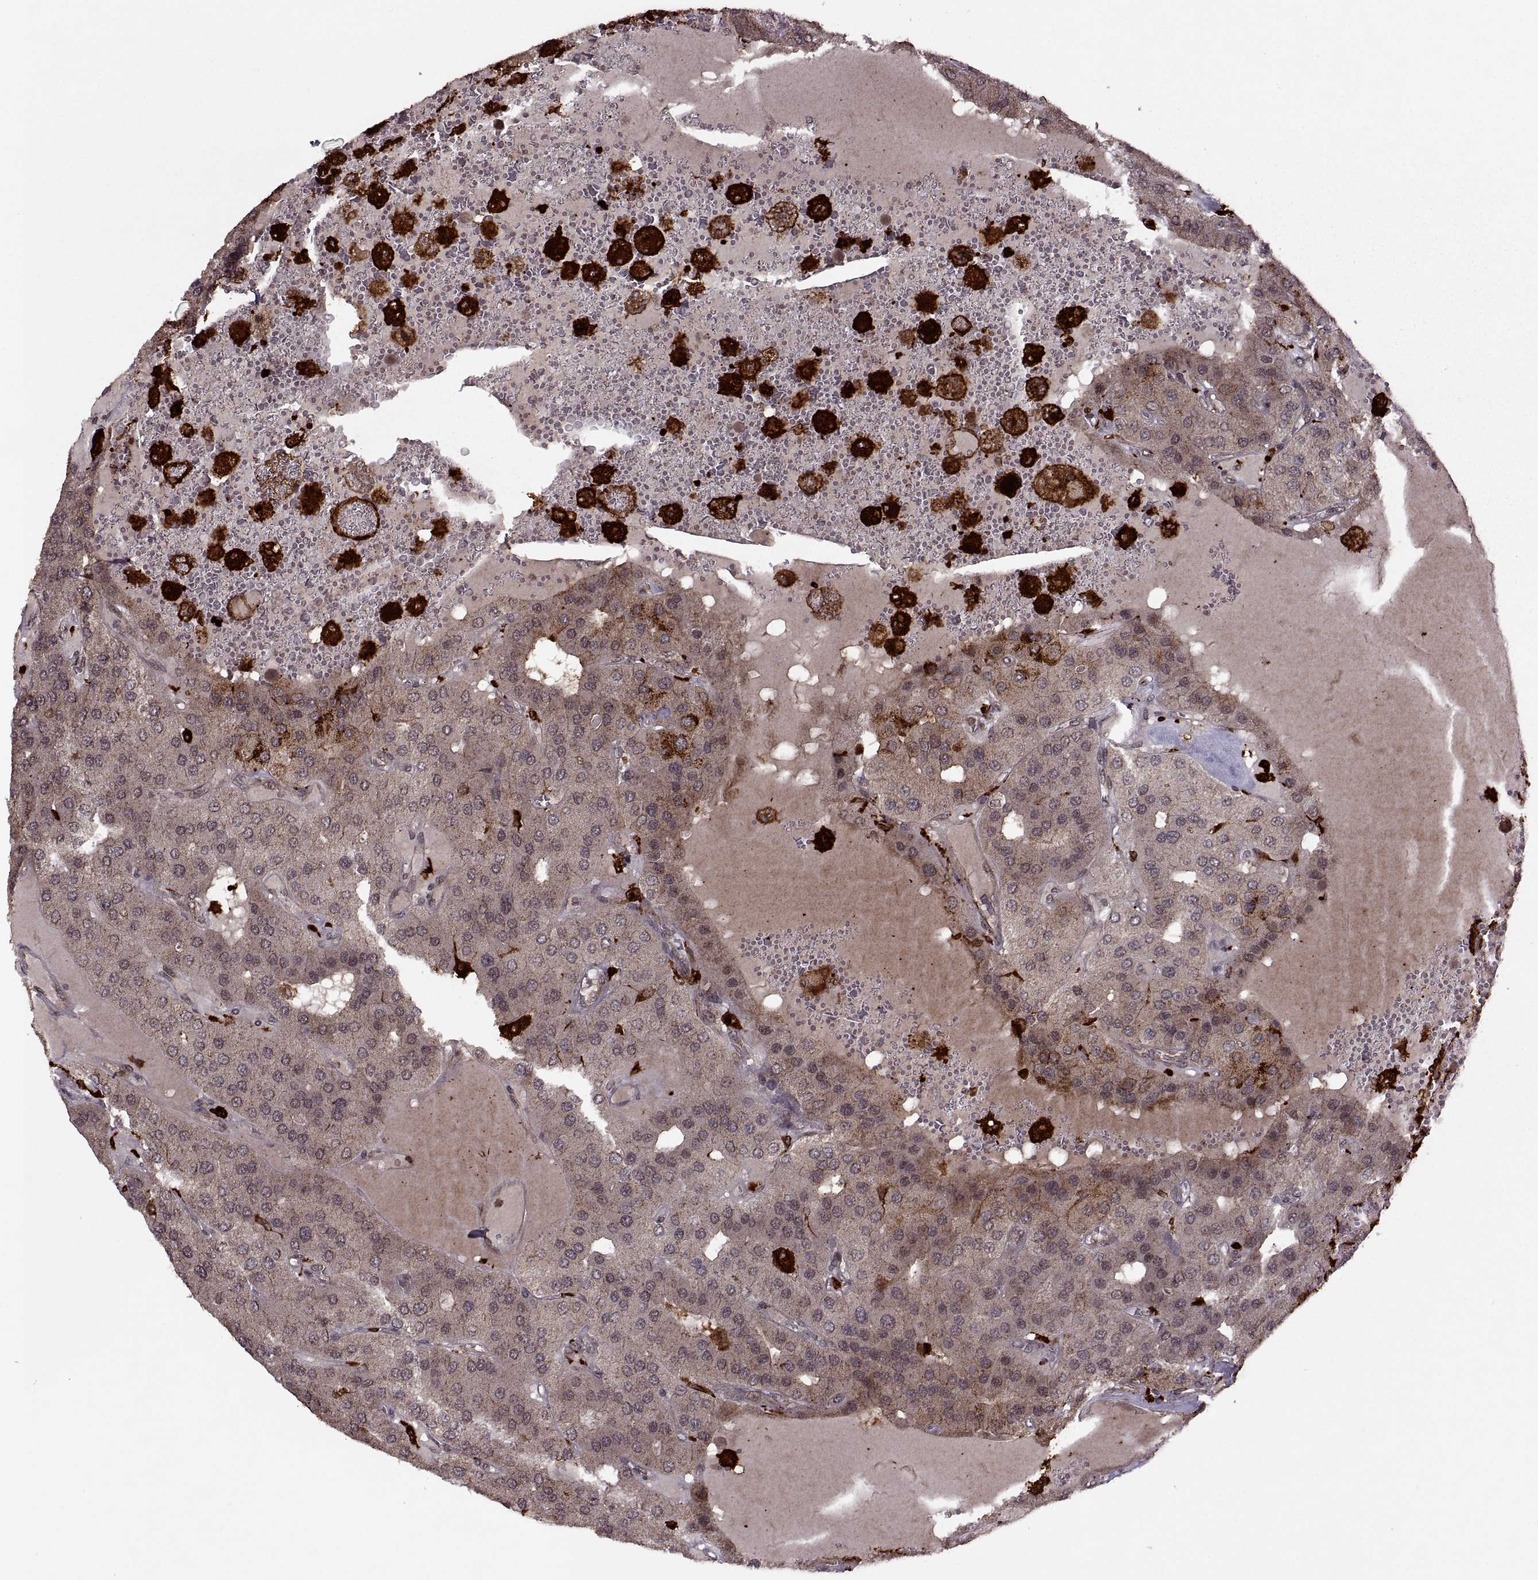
{"staining": {"intensity": "weak", "quantity": ">75%", "location": "cytoplasmic/membranous"}, "tissue": "parathyroid gland", "cell_type": "Glandular cells", "image_type": "normal", "snomed": [{"axis": "morphology", "description": "Normal tissue, NOS"}, {"axis": "morphology", "description": "Adenoma, NOS"}, {"axis": "topography", "description": "Parathyroid gland"}], "caption": "A brown stain labels weak cytoplasmic/membranous positivity of a protein in glandular cells of normal human parathyroid gland.", "gene": "PTOV1", "patient": {"sex": "female", "age": 86}}